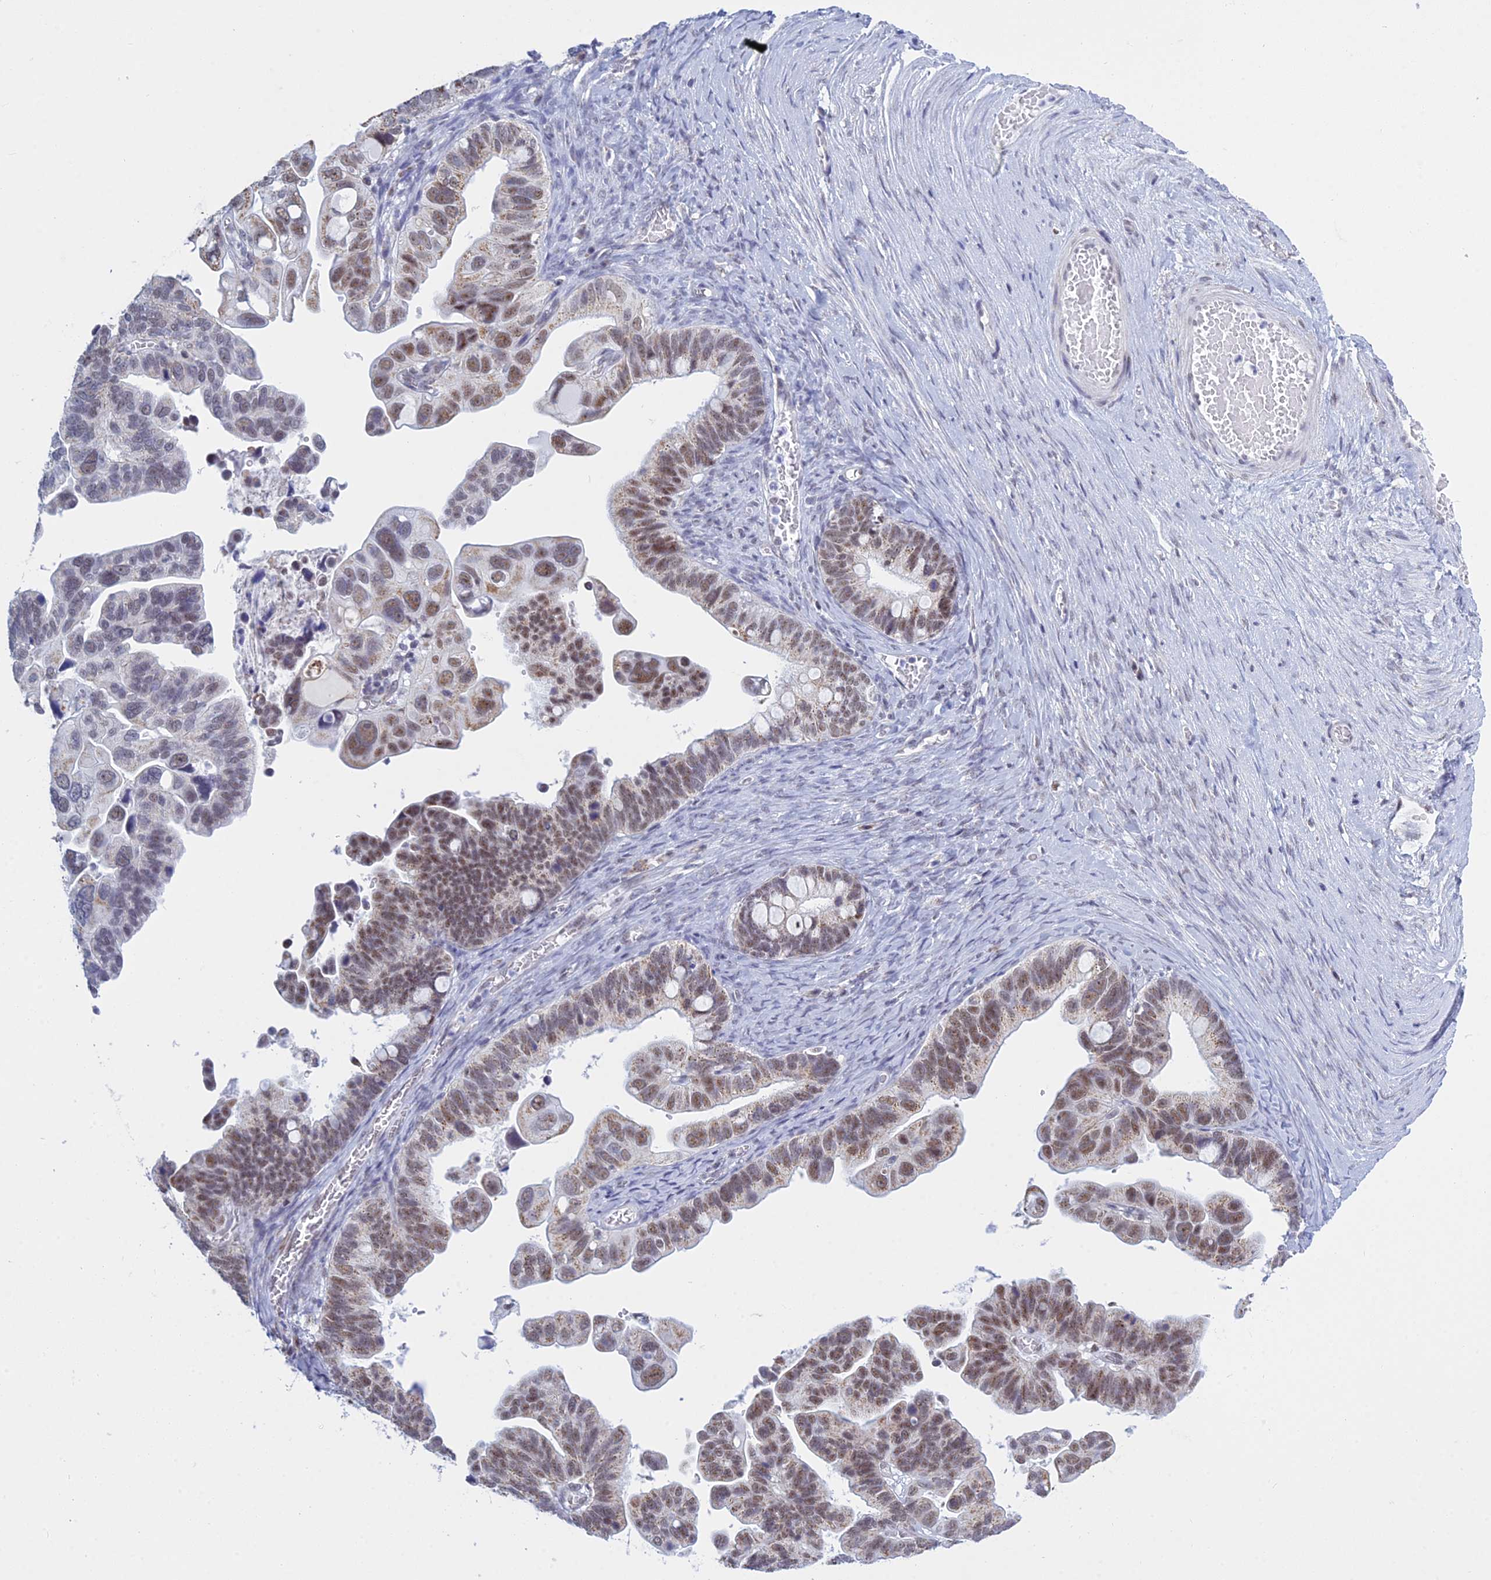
{"staining": {"intensity": "moderate", "quantity": ">75%", "location": "cytoplasmic/membranous,nuclear"}, "tissue": "ovarian cancer", "cell_type": "Tumor cells", "image_type": "cancer", "snomed": [{"axis": "morphology", "description": "Cystadenocarcinoma, serous, NOS"}, {"axis": "topography", "description": "Ovary"}], "caption": "DAB (3,3'-diaminobenzidine) immunohistochemical staining of ovarian serous cystadenocarcinoma displays moderate cytoplasmic/membranous and nuclear protein expression in about >75% of tumor cells.", "gene": "KLF14", "patient": {"sex": "female", "age": 56}}